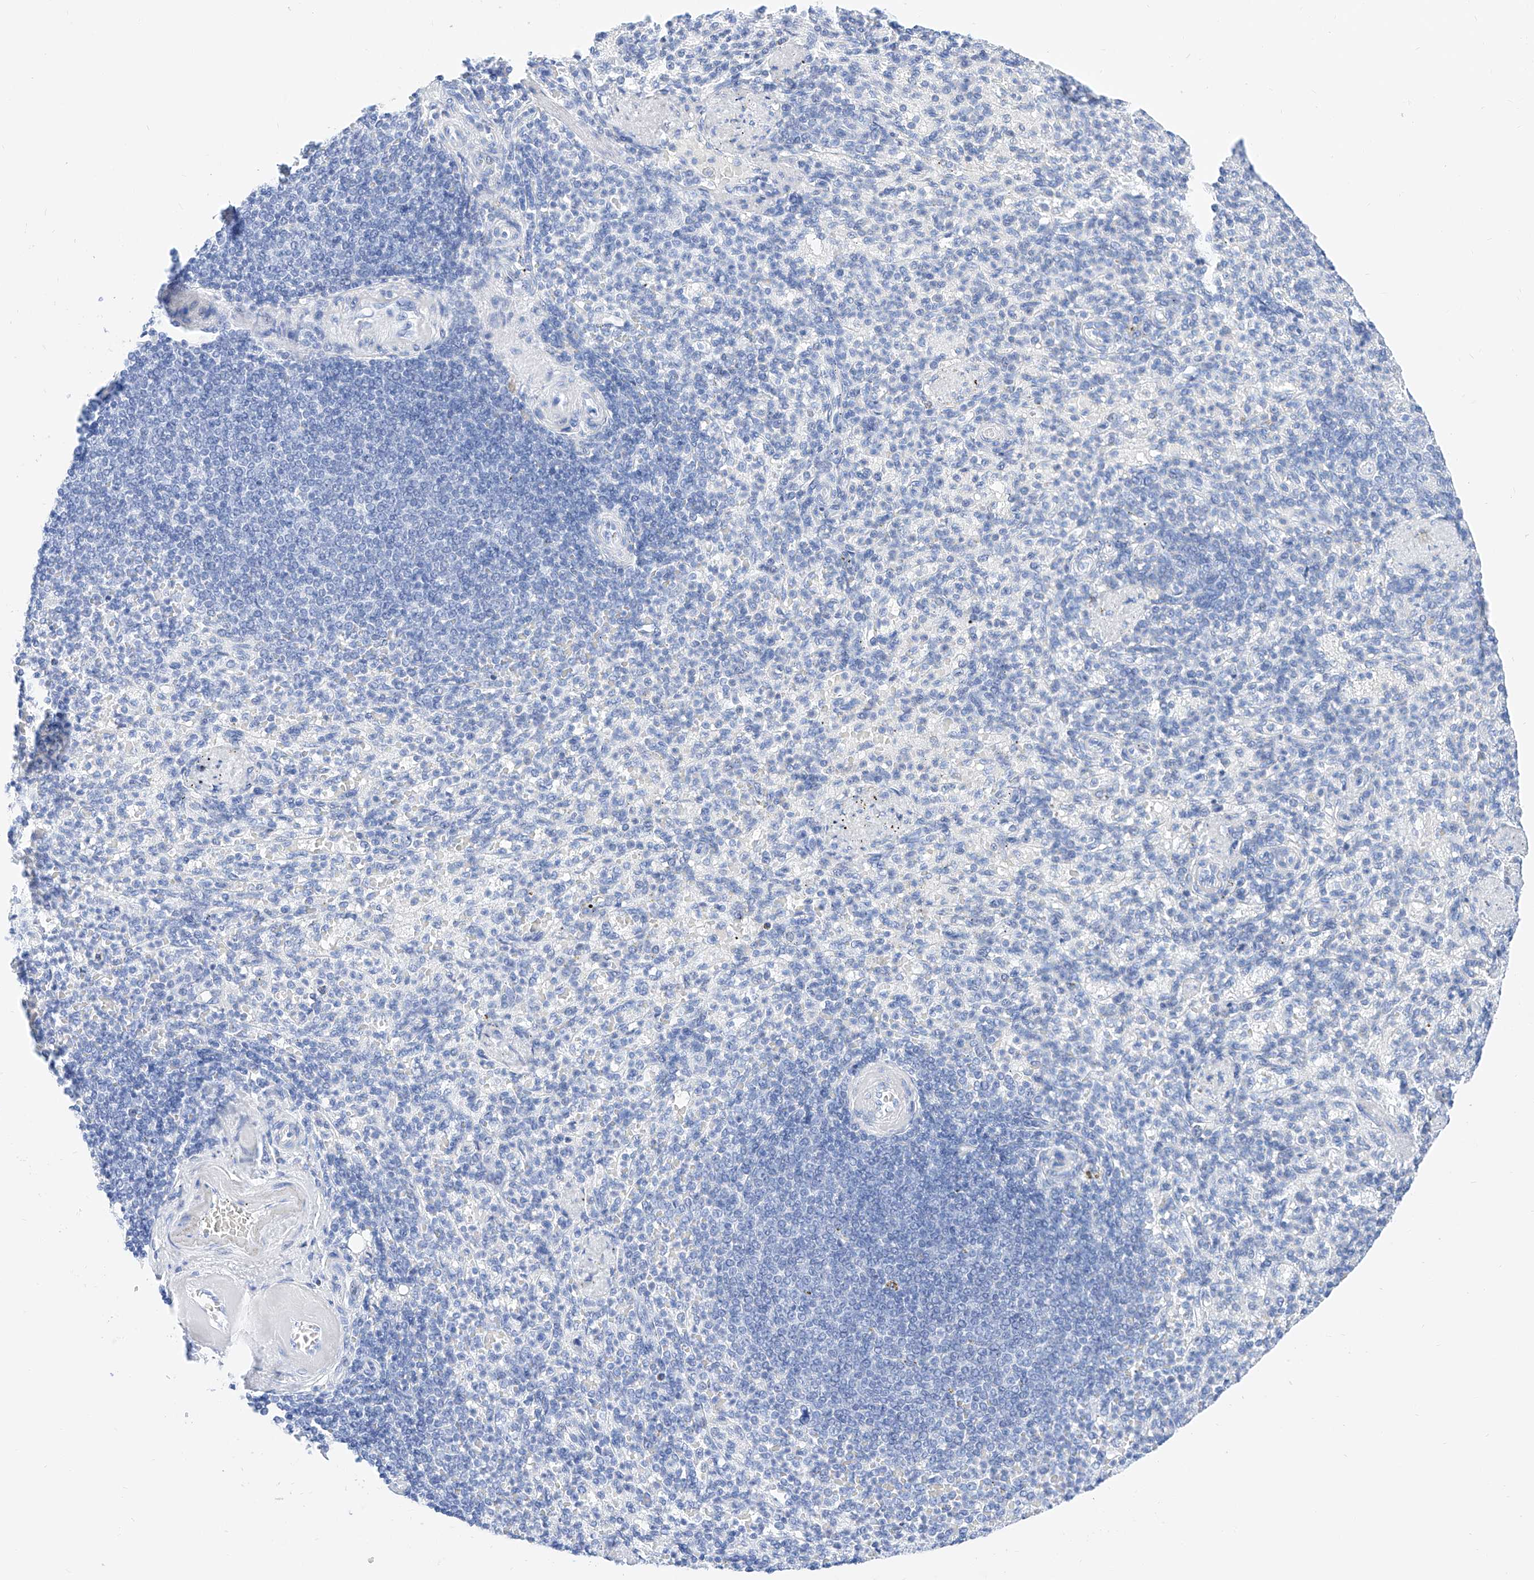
{"staining": {"intensity": "negative", "quantity": "none", "location": "none"}, "tissue": "spleen", "cell_type": "Cells in red pulp", "image_type": "normal", "snomed": [{"axis": "morphology", "description": "Normal tissue, NOS"}, {"axis": "topography", "description": "Spleen"}], "caption": "Protein analysis of benign spleen demonstrates no significant positivity in cells in red pulp.", "gene": "KCNJ1", "patient": {"sex": "female", "age": 74}}